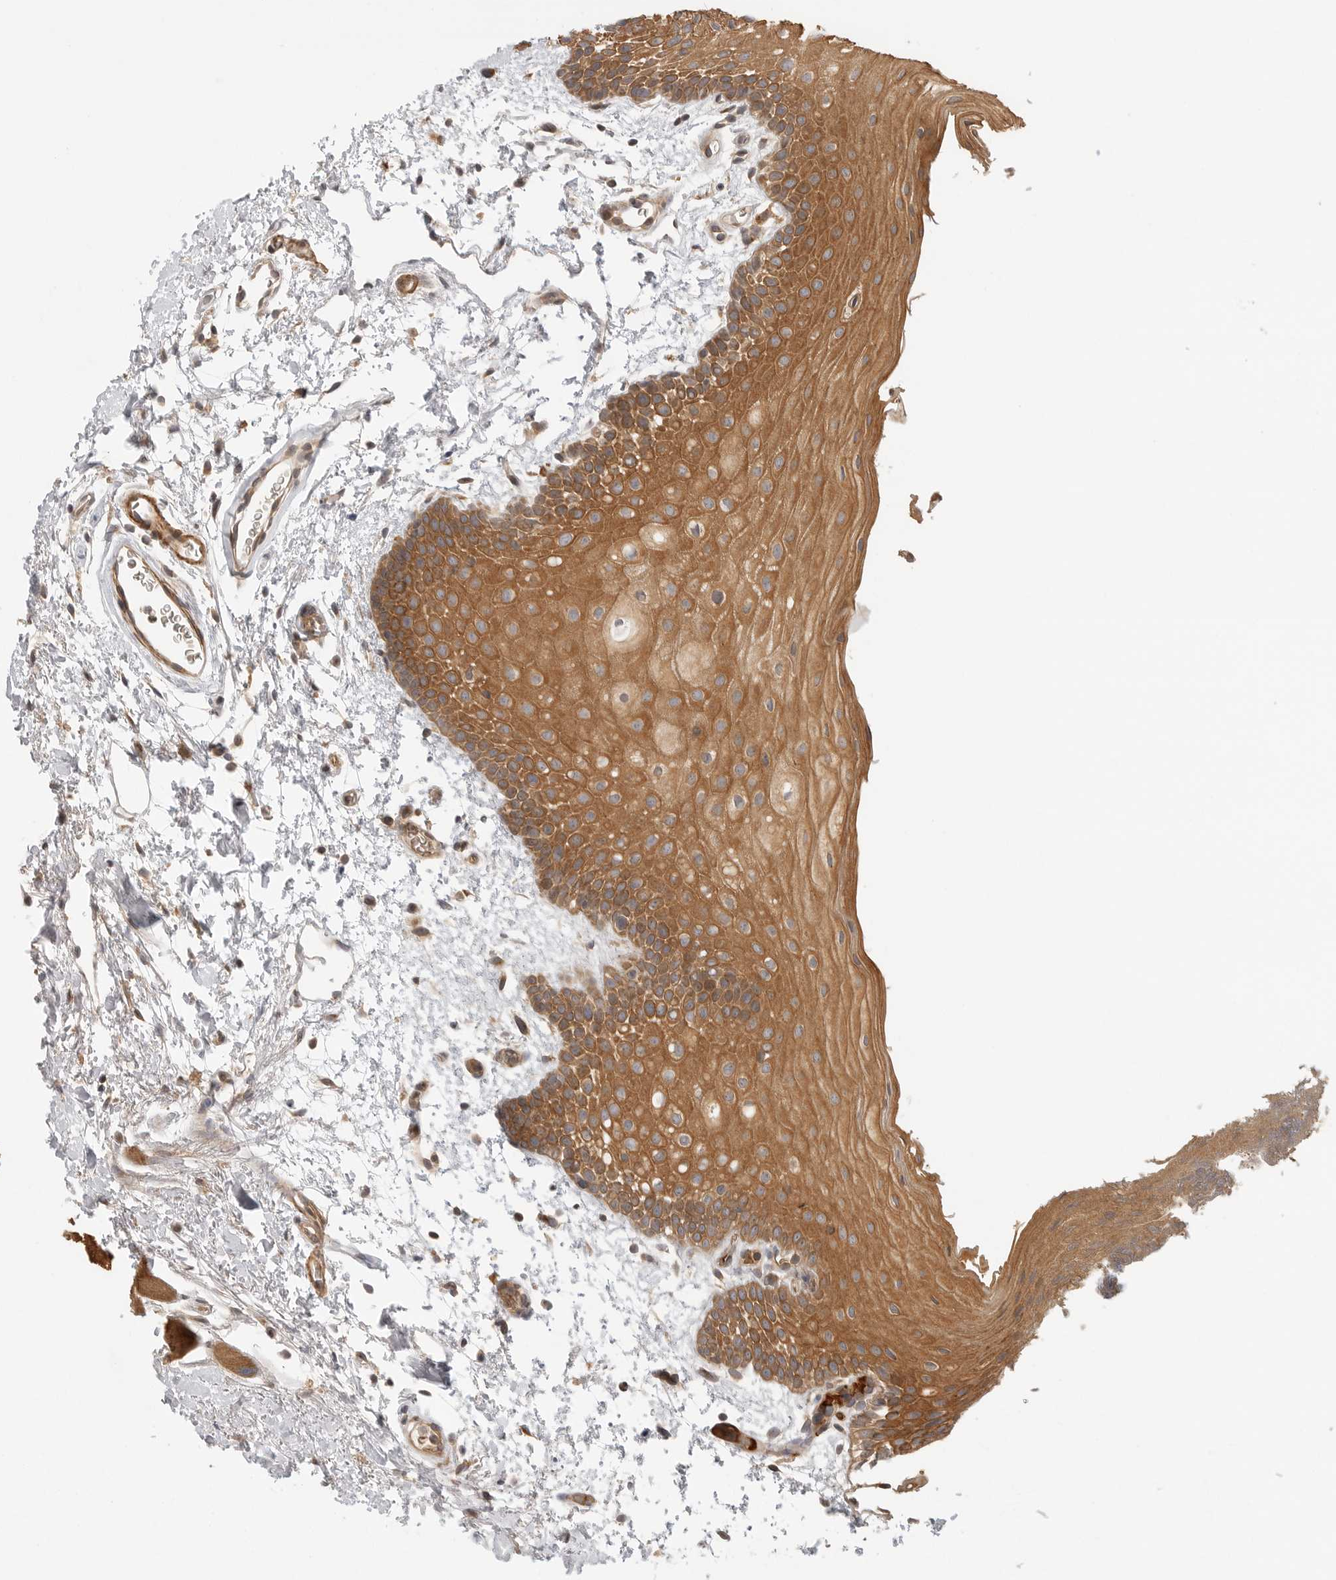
{"staining": {"intensity": "strong", "quantity": ">75%", "location": "cytoplasmic/membranous"}, "tissue": "oral mucosa", "cell_type": "Squamous epithelial cells", "image_type": "normal", "snomed": [{"axis": "morphology", "description": "Normal tissue, NOS"}, {"axis": "topography", "description": "Oral tissue"}], "caption": "High-power microscopy captured an immunohistochemistry photomicrograph of benign oral mucosa, revealing strong cytoplasmic/membranous staining in approximately >75% of squamous epithelial cells.", "gene": "CCPG1", "patient": {"sex": "male", "age": 62}}